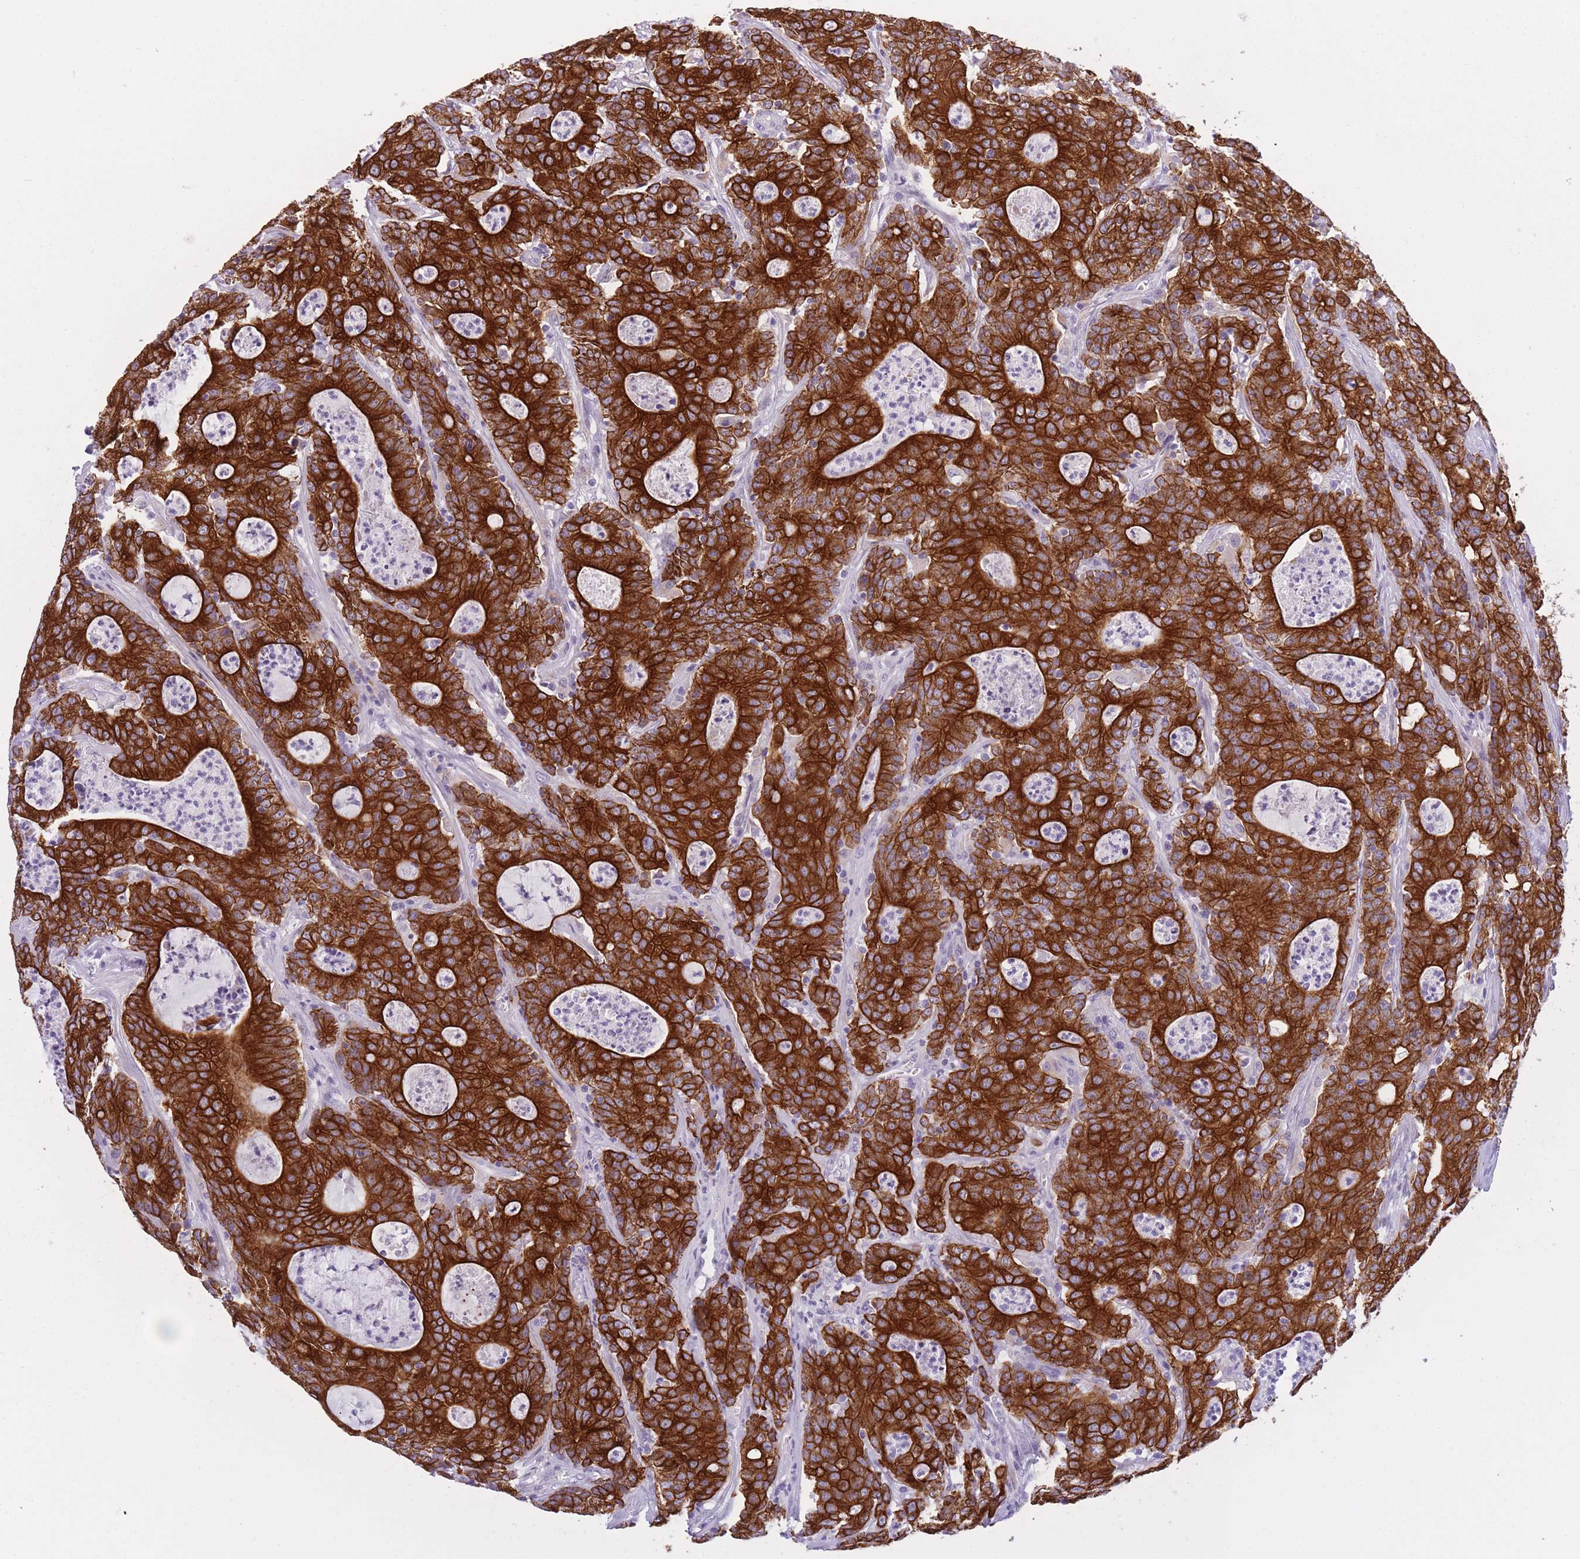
{"staining": {"intensity": "strong", "quantity": ">75%", "location": "cytoplasmic/membranous"}, "tissue": "colorectal cancer", "cell_type": "Tumor cells", "image_type": "cancer", "snomed": [{"axis": "morphology", "description": "Adenocarcinoma, NOS"}, {"axis": "topography", "description": "Colon"}], "caption": "Immunohistochemical staining of colorectal cancer (adenocarcinoma) reveals high levels of strong cytoplasmic/membranous protein positivity in approximately >75% of tumor cells. (brown staining indicates protein expression, while blue staining denotes nuclei).", "gene": "RADX", "patient": {"sex": "male", "age": 83}}